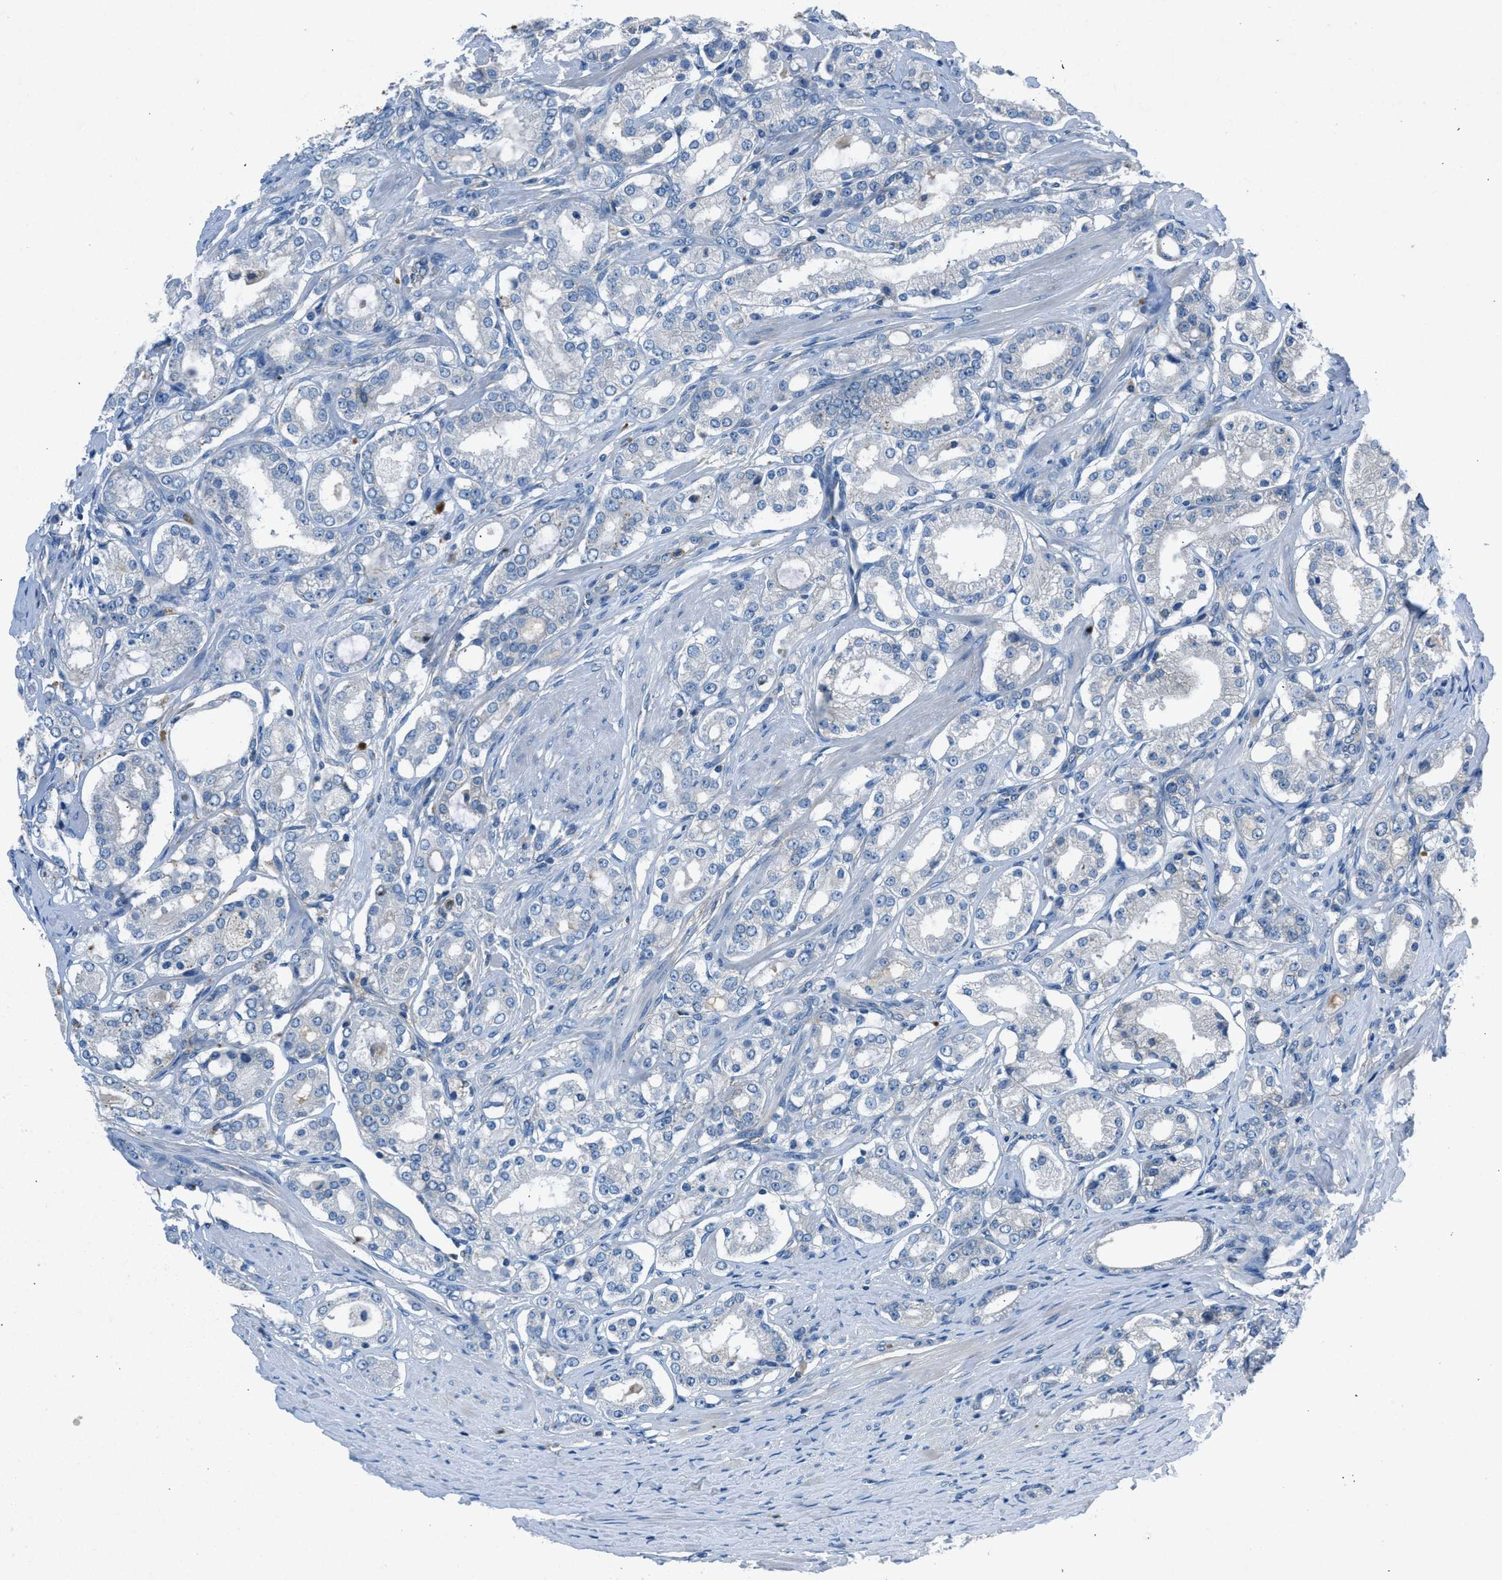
{"staining": {"intensity": "negative", "quantity": "none", "location": "none"}, "tissue": "prostate cancer", "cell_type": "Tumor cells", "image_type": "cancer", "snomed": [{"axis": "morphology", "description": "Adenocarcinoma, Low grade"}, {"axis": "topography", "description": "Prostate"}], "caption": "A micrograph of human prostate cancer (low-grade adenocarcinoma) is negative for staining in tumor cells.", "gene": "BMP1", "patient": {"sex": "male", "age": 63}}